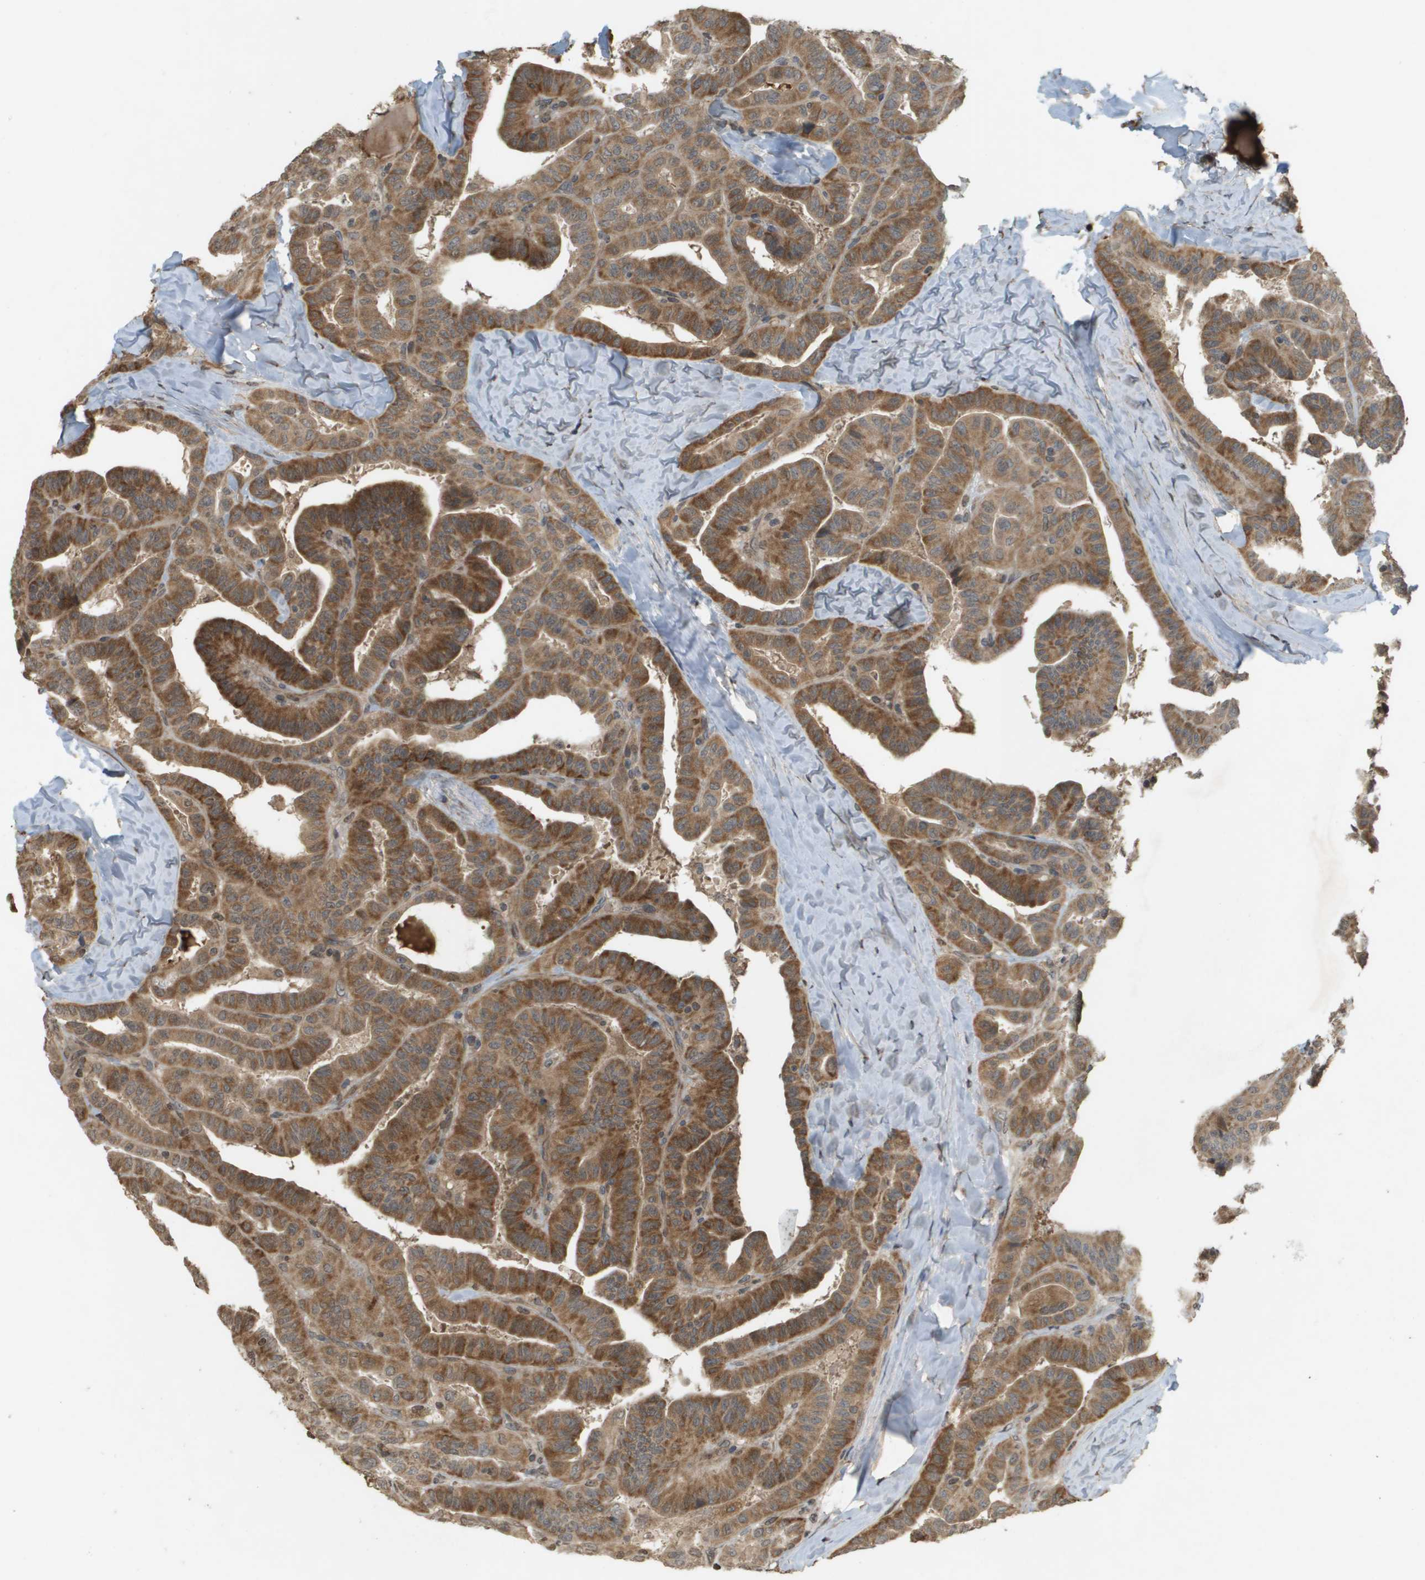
{"staining": {"intensity": "moderate", "quantity": ">75%", "location": "cytoplasmic/membranous"}, "tissue": "thyroid cancer", "cell_type": "Tumor cells", "image_type": "cancer", "snomed": [{"axis": "morphology", "description": "Papillary adenocarcinoma, NOS"}, {"axis": "topography", "description": "Thyroid gland"}], "caption": "A photomicrograph of thyroid cancer stained for a protein displays moderate cytoplasmic/membranous brown staining in tumor cells.", "gene": "RAB21", "patient": {"sex": "male", "age": 77}}